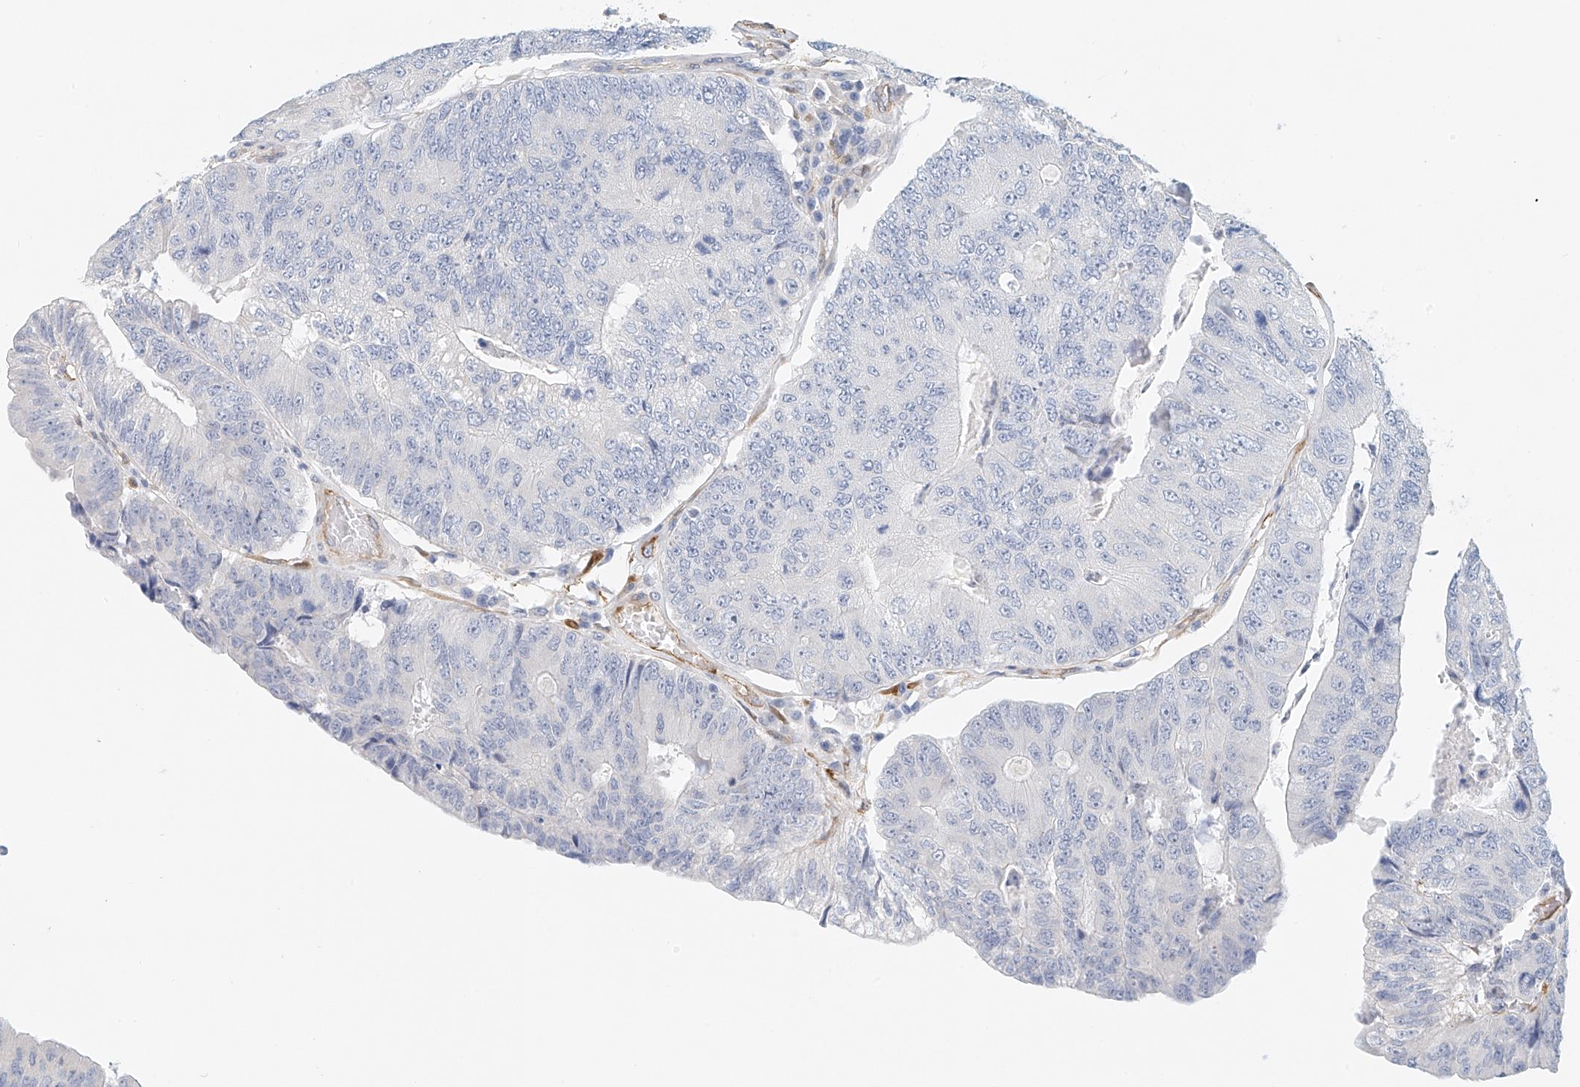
{"staining": {"intensity": "negative", "quantity": "none", "location": "none"}, "tissue": "colorectal cancer", "cell_type": "Tumor cells", "image_type": "cancer", "snomed": [{"axis": "morphology", "description": "Adenocarcinoma, NOS"}, {"axis": "topography", "description": "Colon"}], "caption": "IHC of human colorectal cancer shows no expression in tumor cells. The staining was performed using DAB to visualize the protein expression in brown, while the nuclei were stained in blue with hematoxylin (Magnification: 20x).", "gene": "ARHGAP28", "patient": {"sex": "female", "age": 67}}